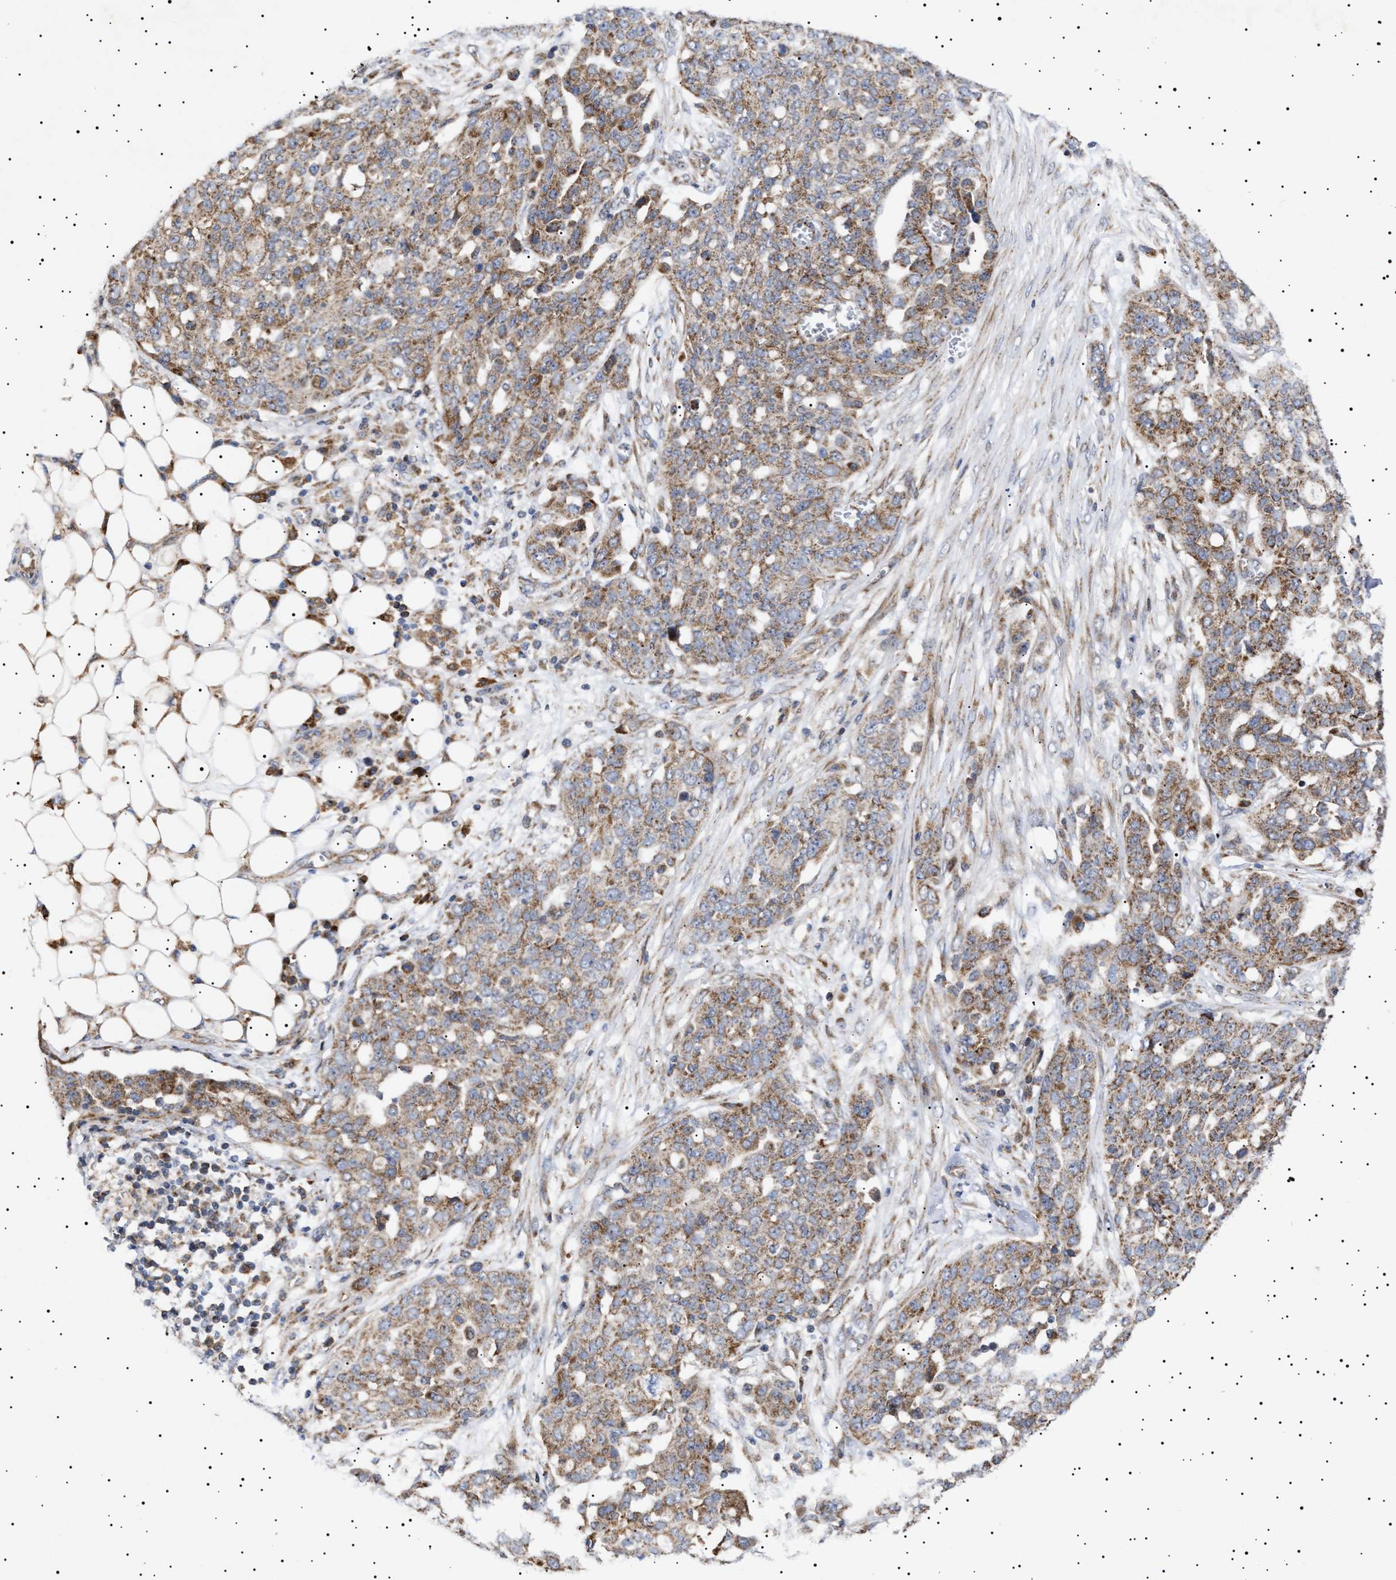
{"staining": {"intensity": "moderate", "quantity": ">75%", "location": "cytoplasmic/membranous"}, "tissue": "ovarian cancer", "cell_type": "Tumor cells", "image_type": "cancer", "snomed": [{"axis": "morphology", "description": "Cystadenocarcinoma, serous, NOS"}, {"axis": "topography", "description": "Soft tissue"}, {"axis": "topography", "description": "Ovary"}], "caption": "Human ovarian cancer stained for a protein (brown) exhibits moderate cytoplasmic/membranous positive positivity in approximately >75% of tumor cells.", "gene": "MRPL10", "patient": {"sex": "female", "age": 57}}